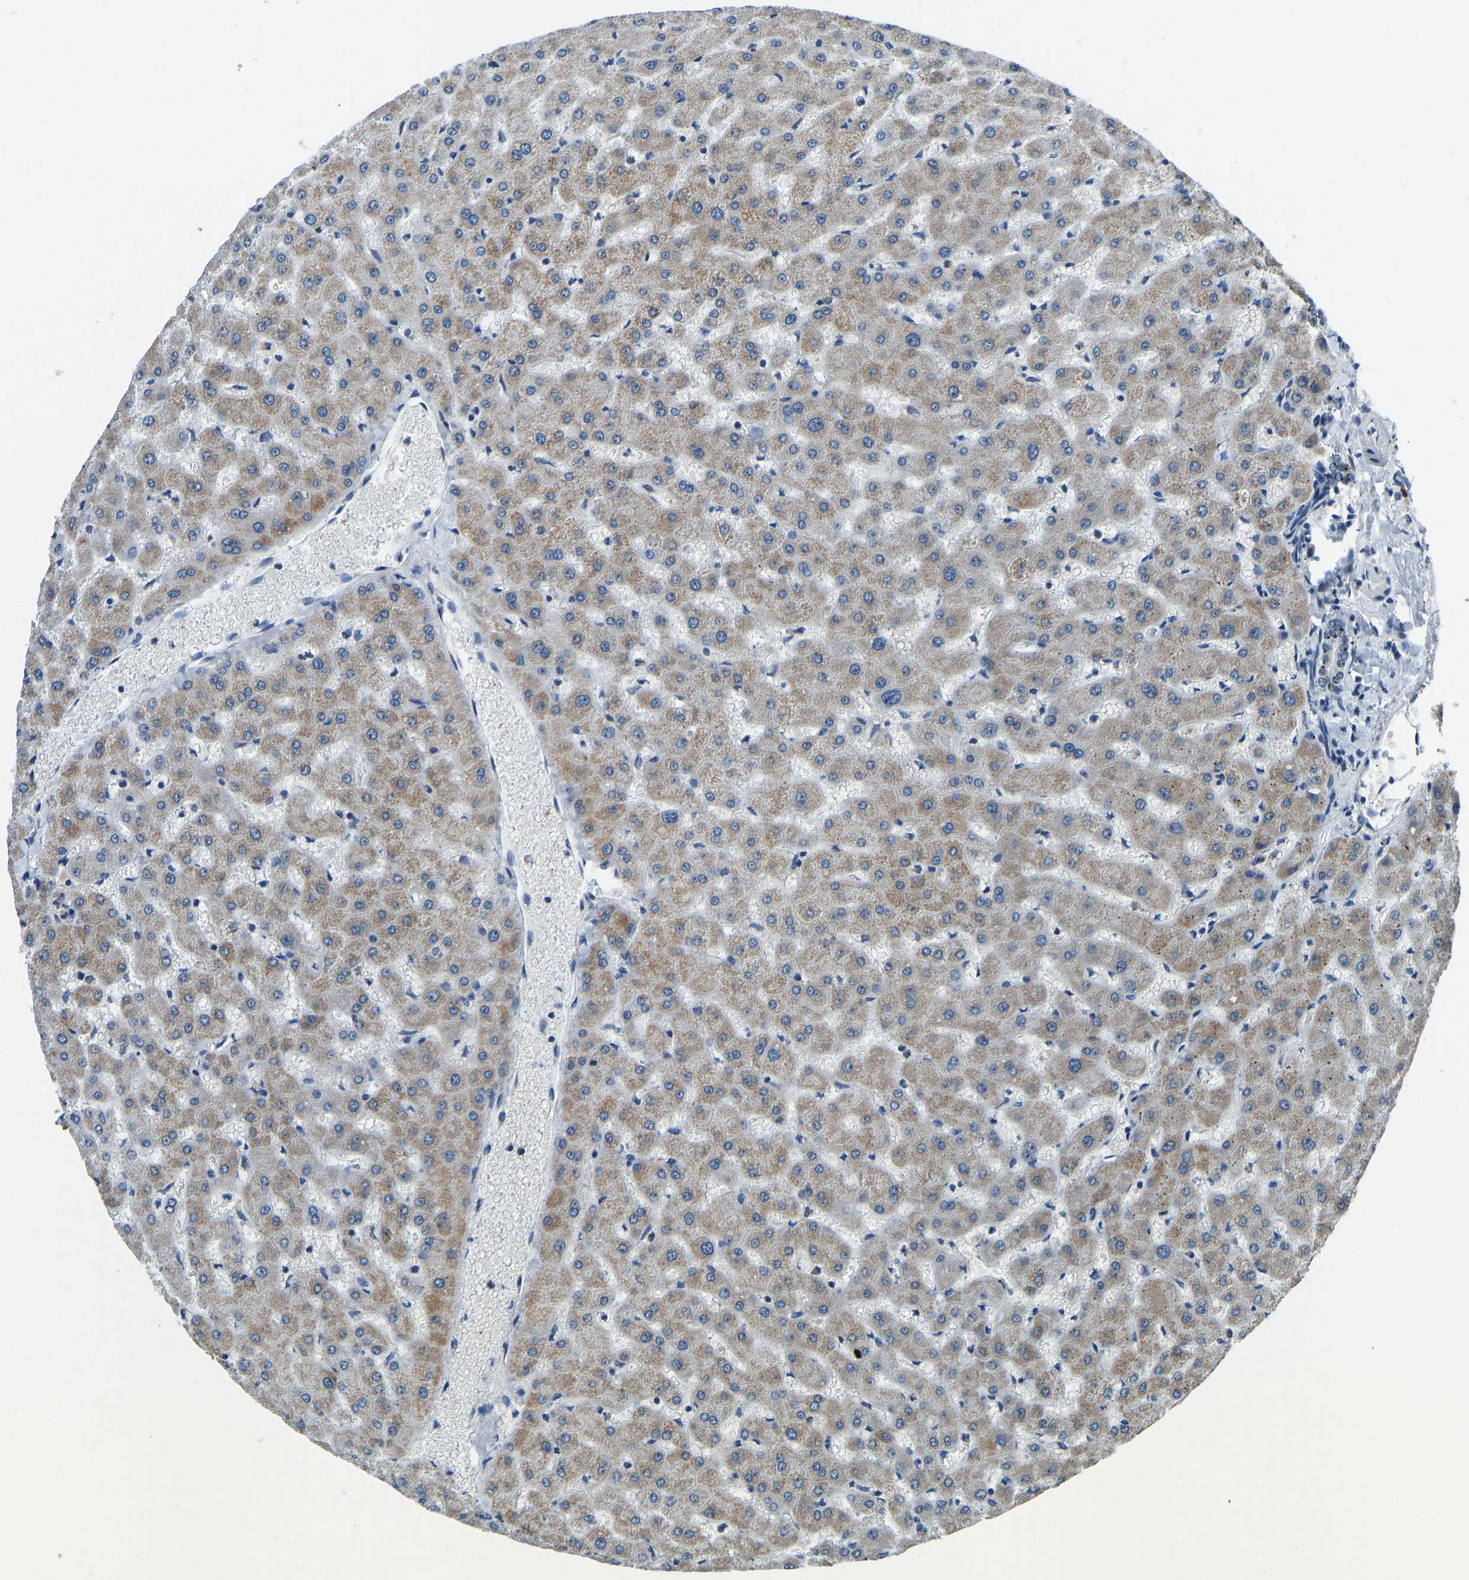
{"staining": {"intensity": "negative", "quantity": "none", "location": "none"}, "tissue": "liver", "cell_type": "Cholangiocytes", "image_type": "normal", "snomed": [{"axis": "morphology", "description": "Normal tissue, NOS"}, {"axis": "topography", "description": "Liver"}], "caption": "This is a image of immunohistochemistry staining of unremarkable liver, which shows no staining in cholangiocytes. Brightfield microscopy of immunohistochemistry stained with DAB (brown) and hematoxylin (blue), captured at high magnification.", "gene": "FOS", "patient": {"sex": "female", "age": 63}}